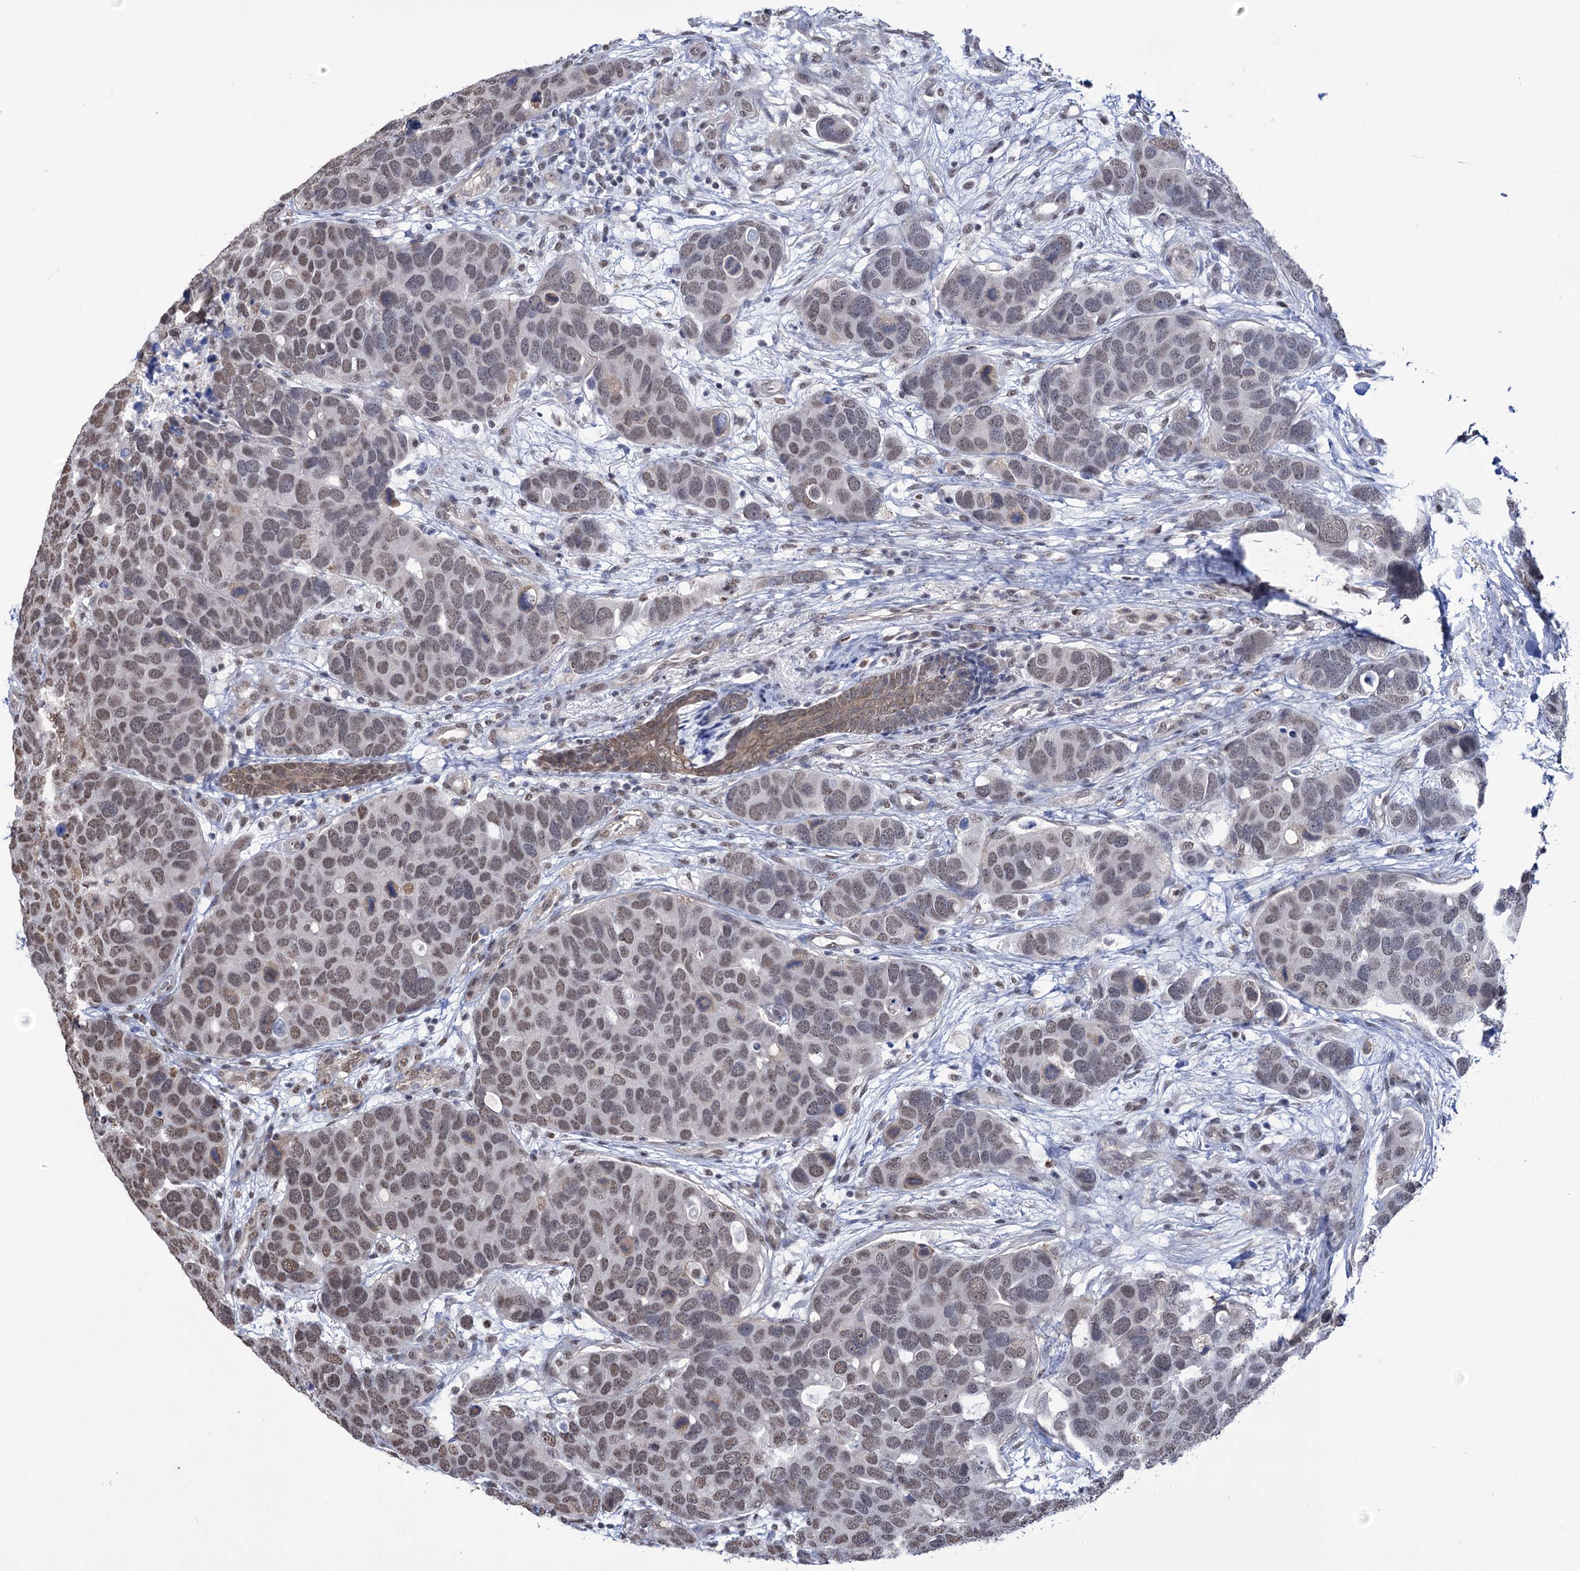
{"staining": {"intensity": "moderate", "quantity": "25%-75%", "location": "nuclear"}, "tissue": "breast cancer", "cell_type": "Tumor cells", "image_type": "cancer", "snomed": [{"axis": "morphology", "description": "Duct carcinoma"}, {"axis": "topography", "description": "Breast"}], "caption": "The image exhibits immunohistochemical staining of breast cancer. There is moderate nuclear positivity is present in approximately 25%-75% of tumor cells.", "gene": "ABHD10", "patient": {"sex": "female", "age": 83}}